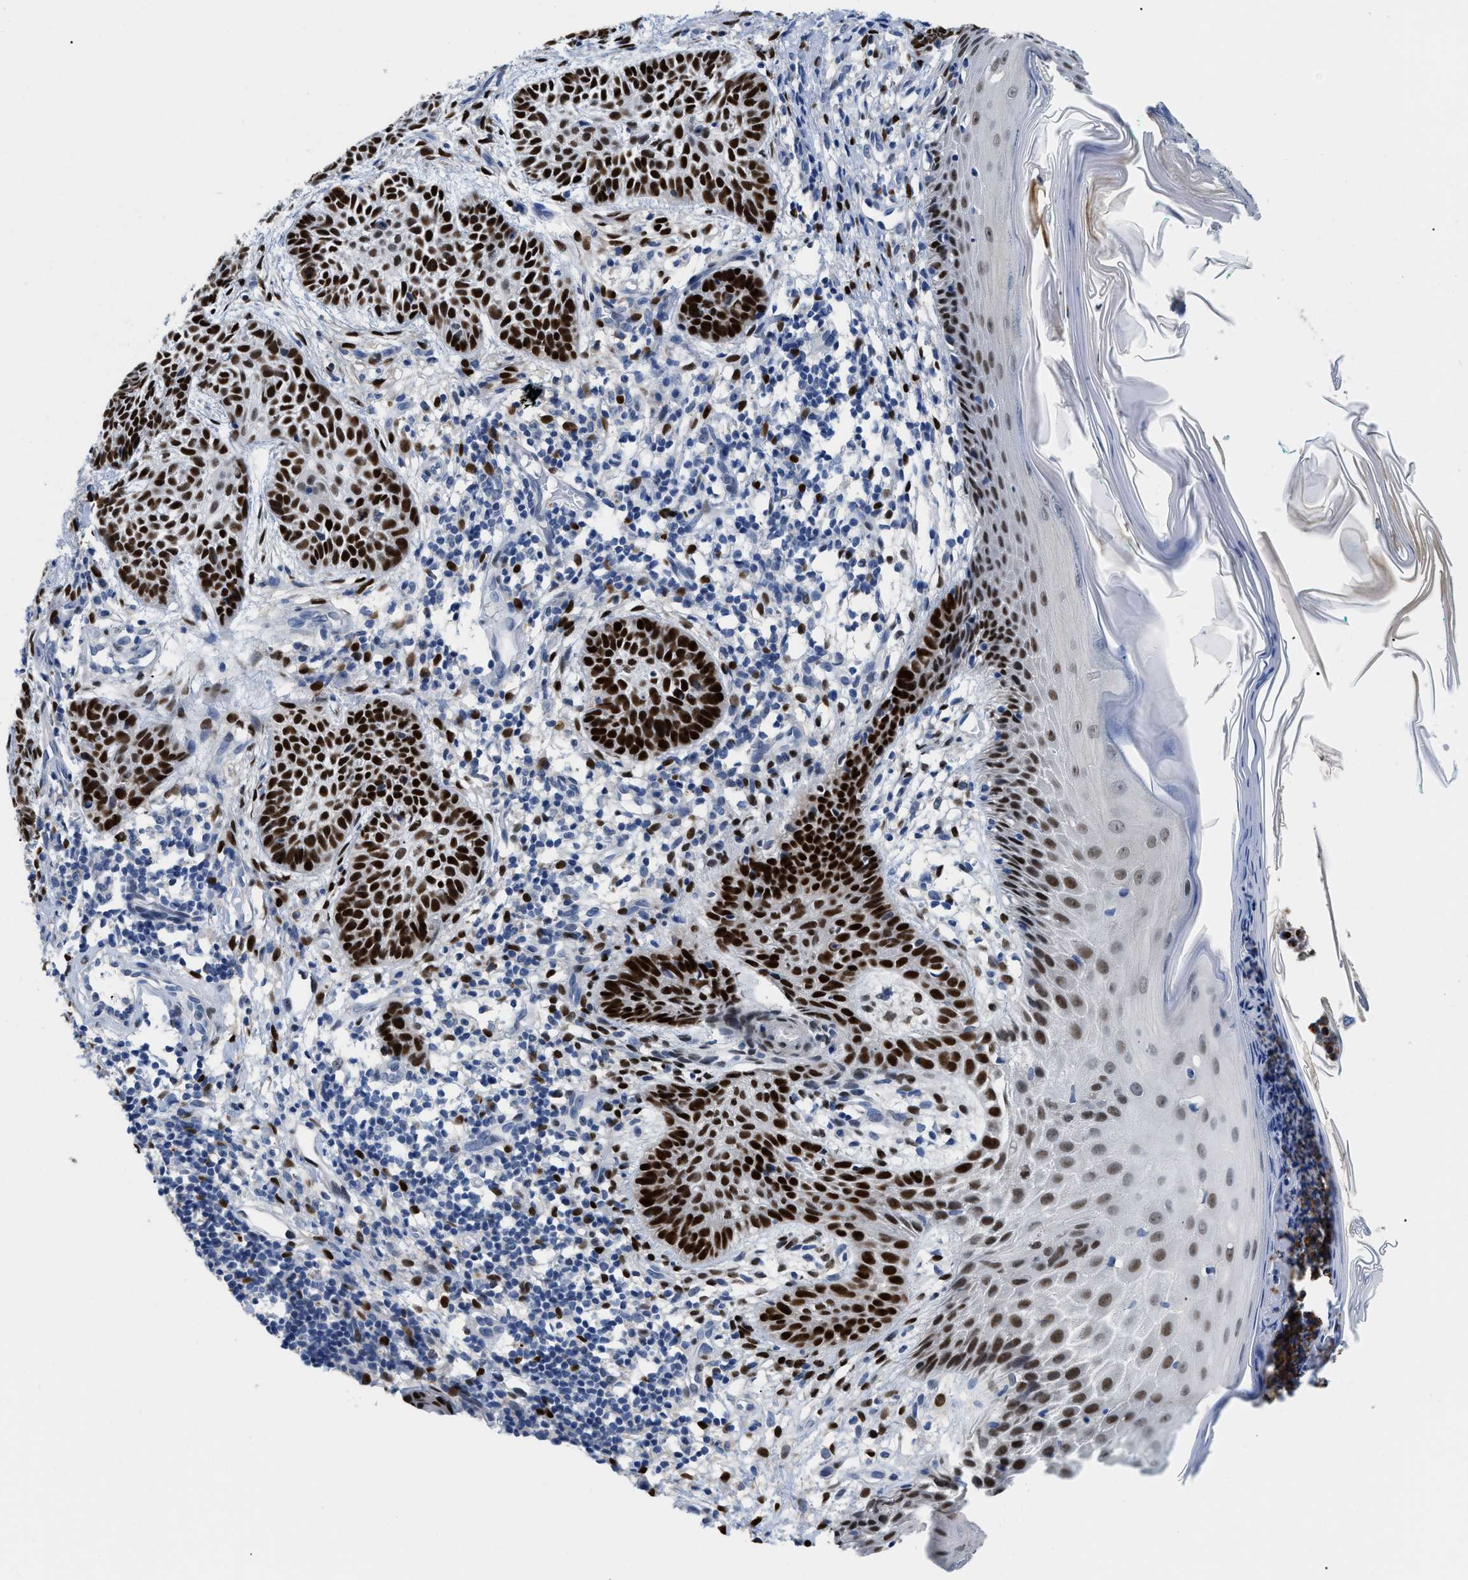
{"staining": {"intensity": "strong", "quantity": ">75%", "location": "nuclear"}, "tissue": "skin cancer", "cell_type": "Tumor cells", "image_type": "cancer", "snomed": [{"axis": "morphology", "description": "Basal cell carcinoma"}, {"axis": "topography", "description": "Skin"}], "caption": "High-magnification brightfield microscopy of basal cell carcinoma (skin) stained with DAB (3,3'-diaminobenzidine) (brown) and counterstained with hematoxylin (blue). tumor cells exhibit strong nuclear expression is identified in approximately>75% of cells.", "gene": "NFIX", "patient": {"sex": "male", "age": 60}}